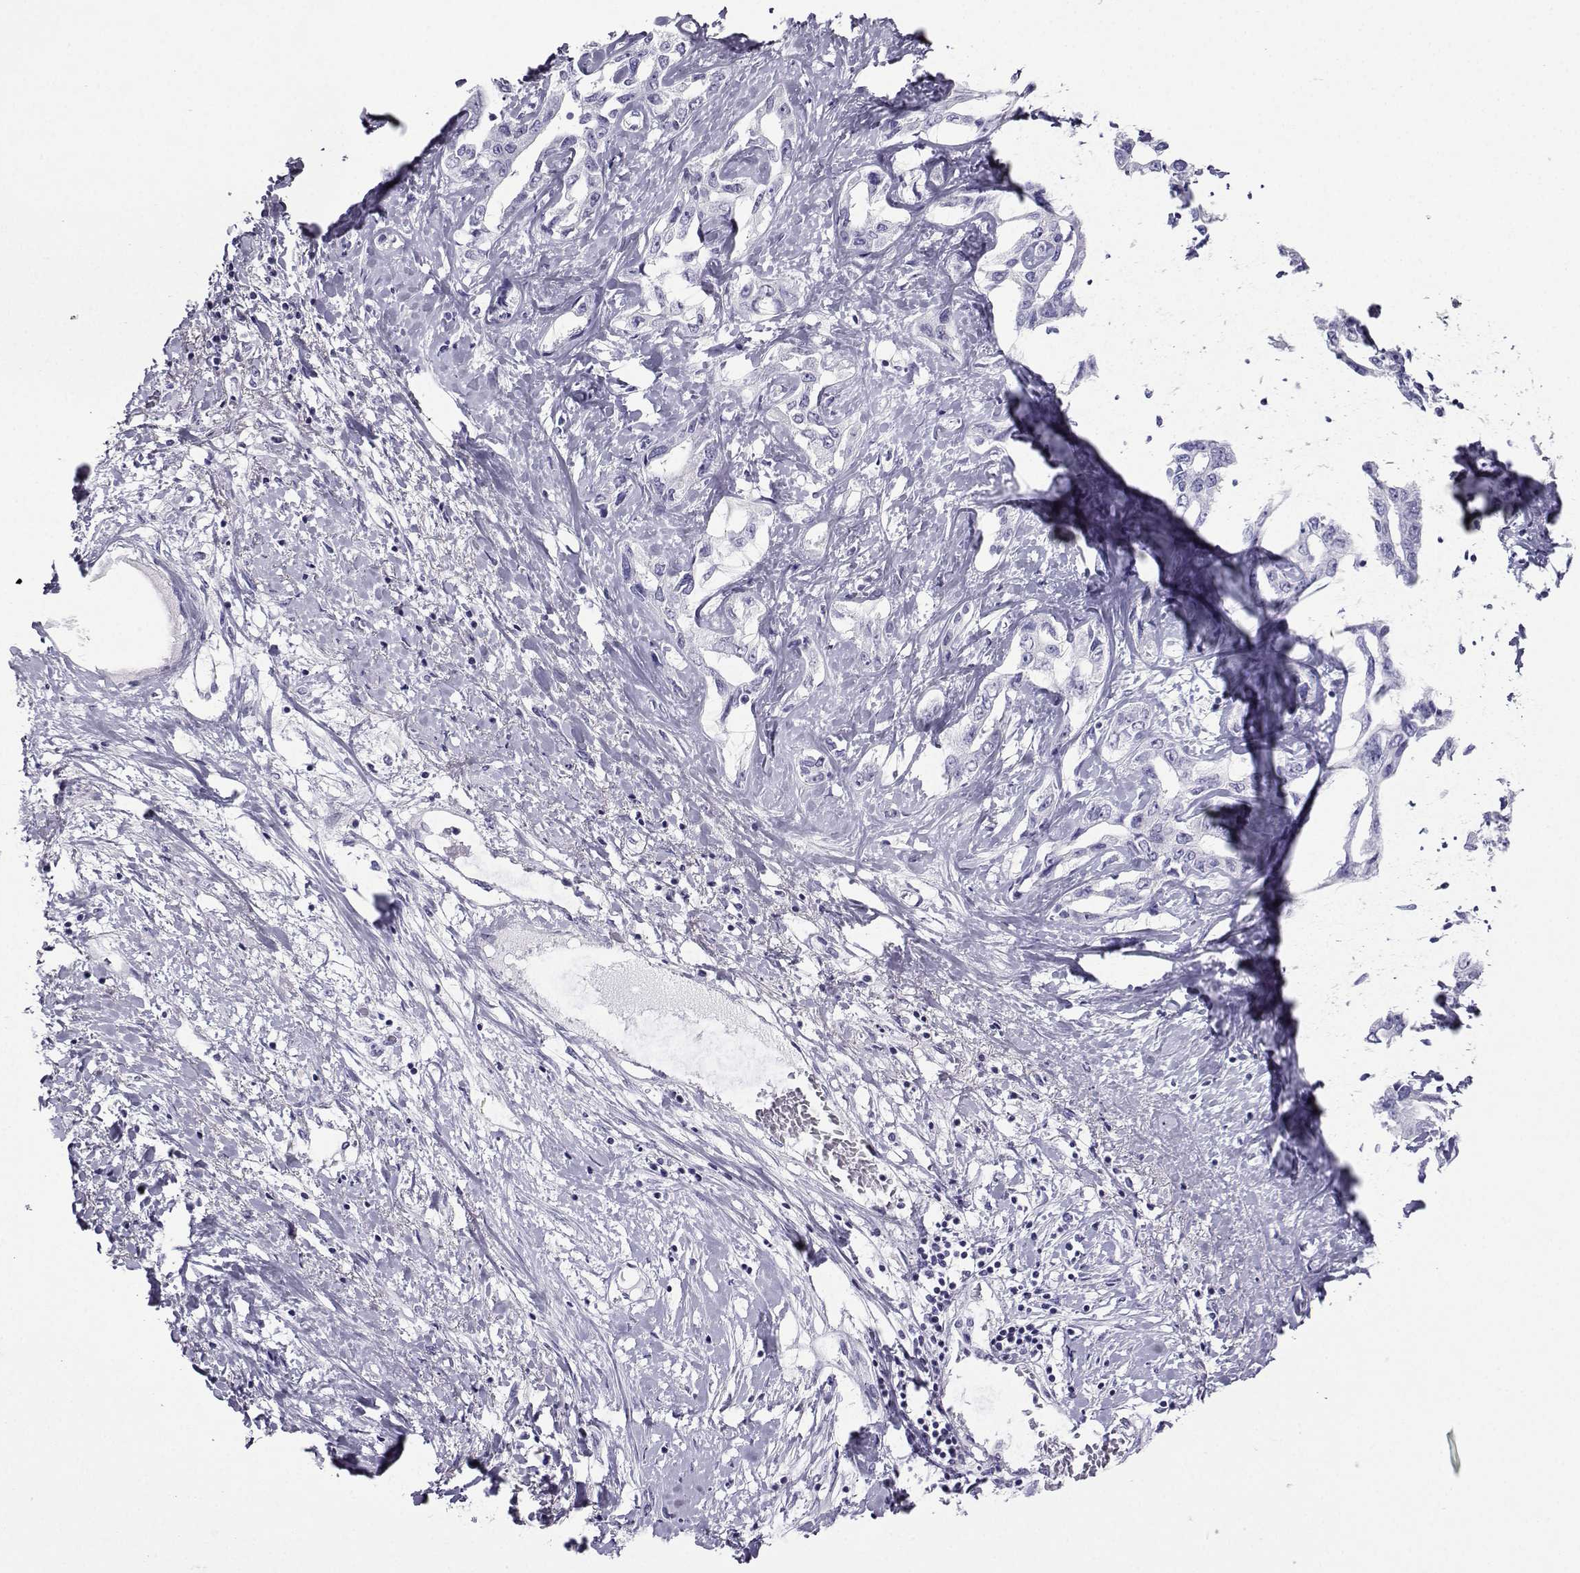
{"staining": {"intensity": "negative", "quantity": "none", "location": "none"}, "tissue": "liver cancer", "cell_type": "Tumor cells", "image_type": "cancer", "snomed": [{"axis": "morphology", "description": "Cholangiocarcinoma"}, {"axis": "topography", "description": "Liver"}], "caption": "This is an immunohistochemistry photomicrograph of human cholangiocarcinoma (liver). There is no positivity in tumor cells.", "gene": "CRYBB1", "patient": {"sex": "male", "age": 59}}